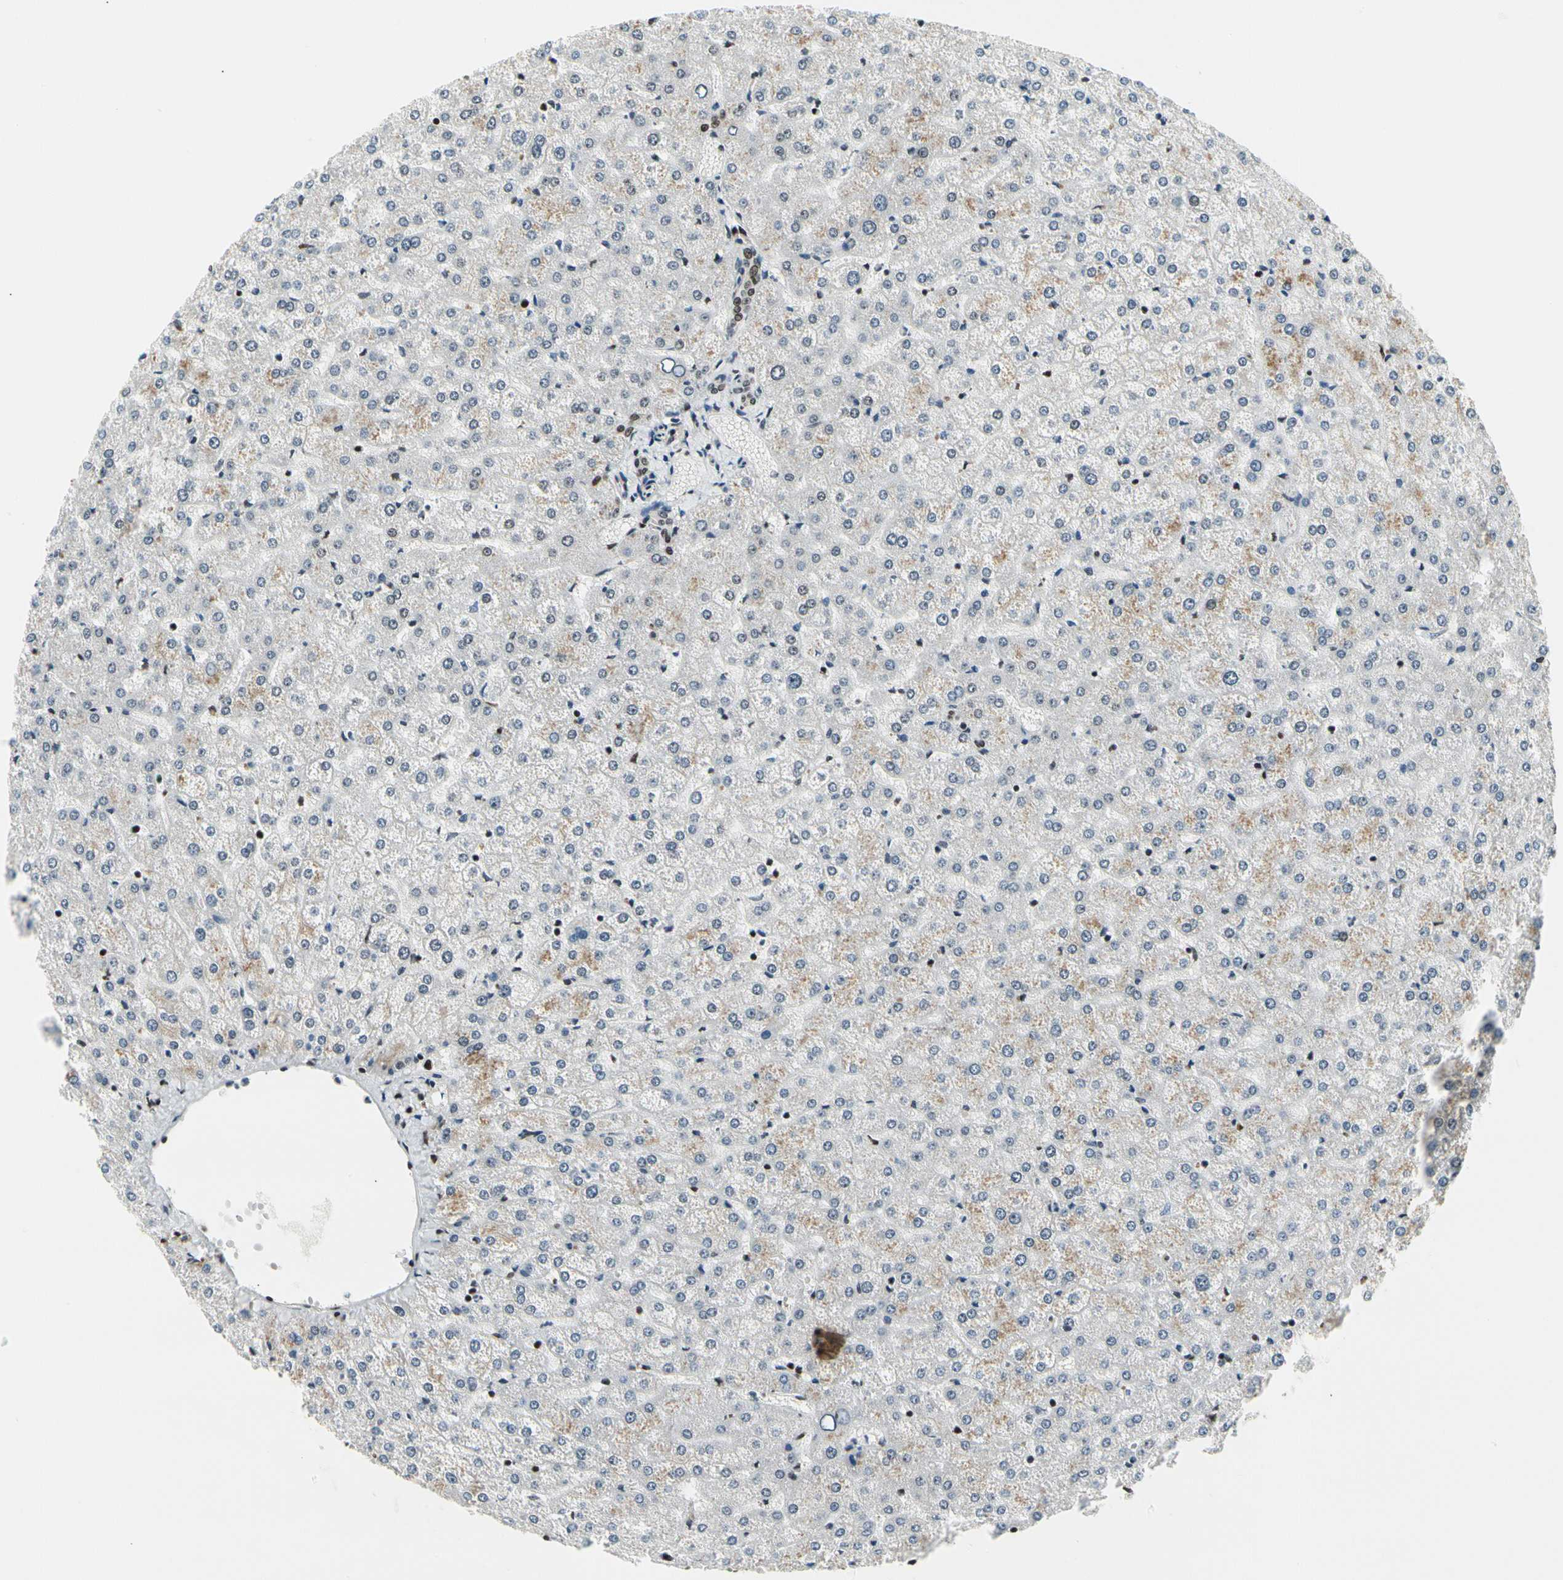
{"staining": {"intensity": "moderate", "quantity": ">75%", "location": "nuclear"}, "tissue": "liver", "cell_type": "Cholangiocytes", "image_type": "normal", "snomed": [{"axis": "morphology", "description": "Normal tissue, NOS"}, {"axis": "topography", "description": "Liver"}], "caption": "Immunohistochemistry photomicrograph of normal liver: liver stained using immunohistochemistry demonstrates medium levels of moderate protein expression localized specifically in the nuclear of cholangiocytes, appearing as a nuclear brown color.", "gene": "SRSF11", "patient": {"sex": "female", "age": 32}}